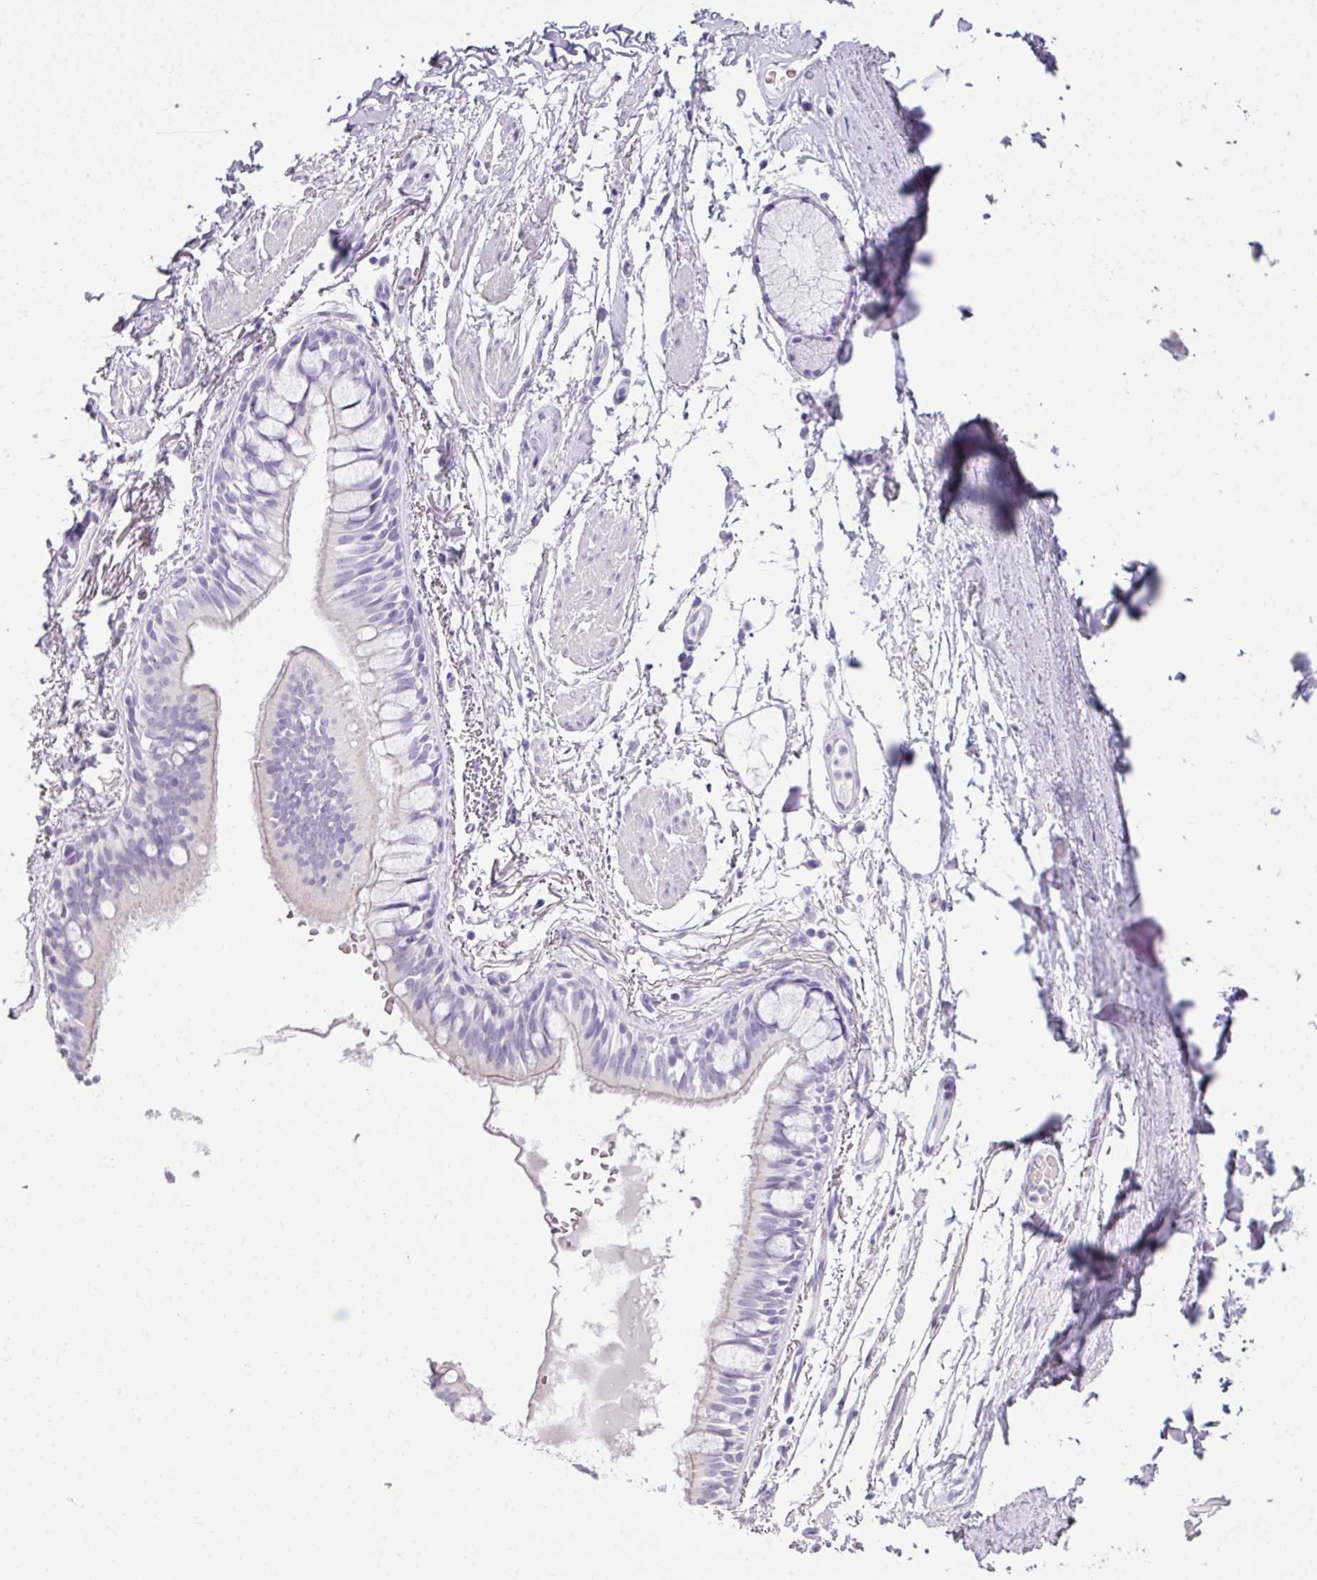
{"staining": {"intensity": "negative", "quantity": "none", "location": "none"}, "tissue": "bronchus", "cell_type": "Respiratory epithelial cells", "image_type": "normal", "snomed": [{"axis": "morphology", "description": "Normal tissue, NOS"}, {"axis": "topography", "description": "Bronchus"}], "caption": "An image of human bronchus is negative for staining in respiratory epithelial cells.", "gene": "SCT", "patient": {"sex": "male", "age": 70}}